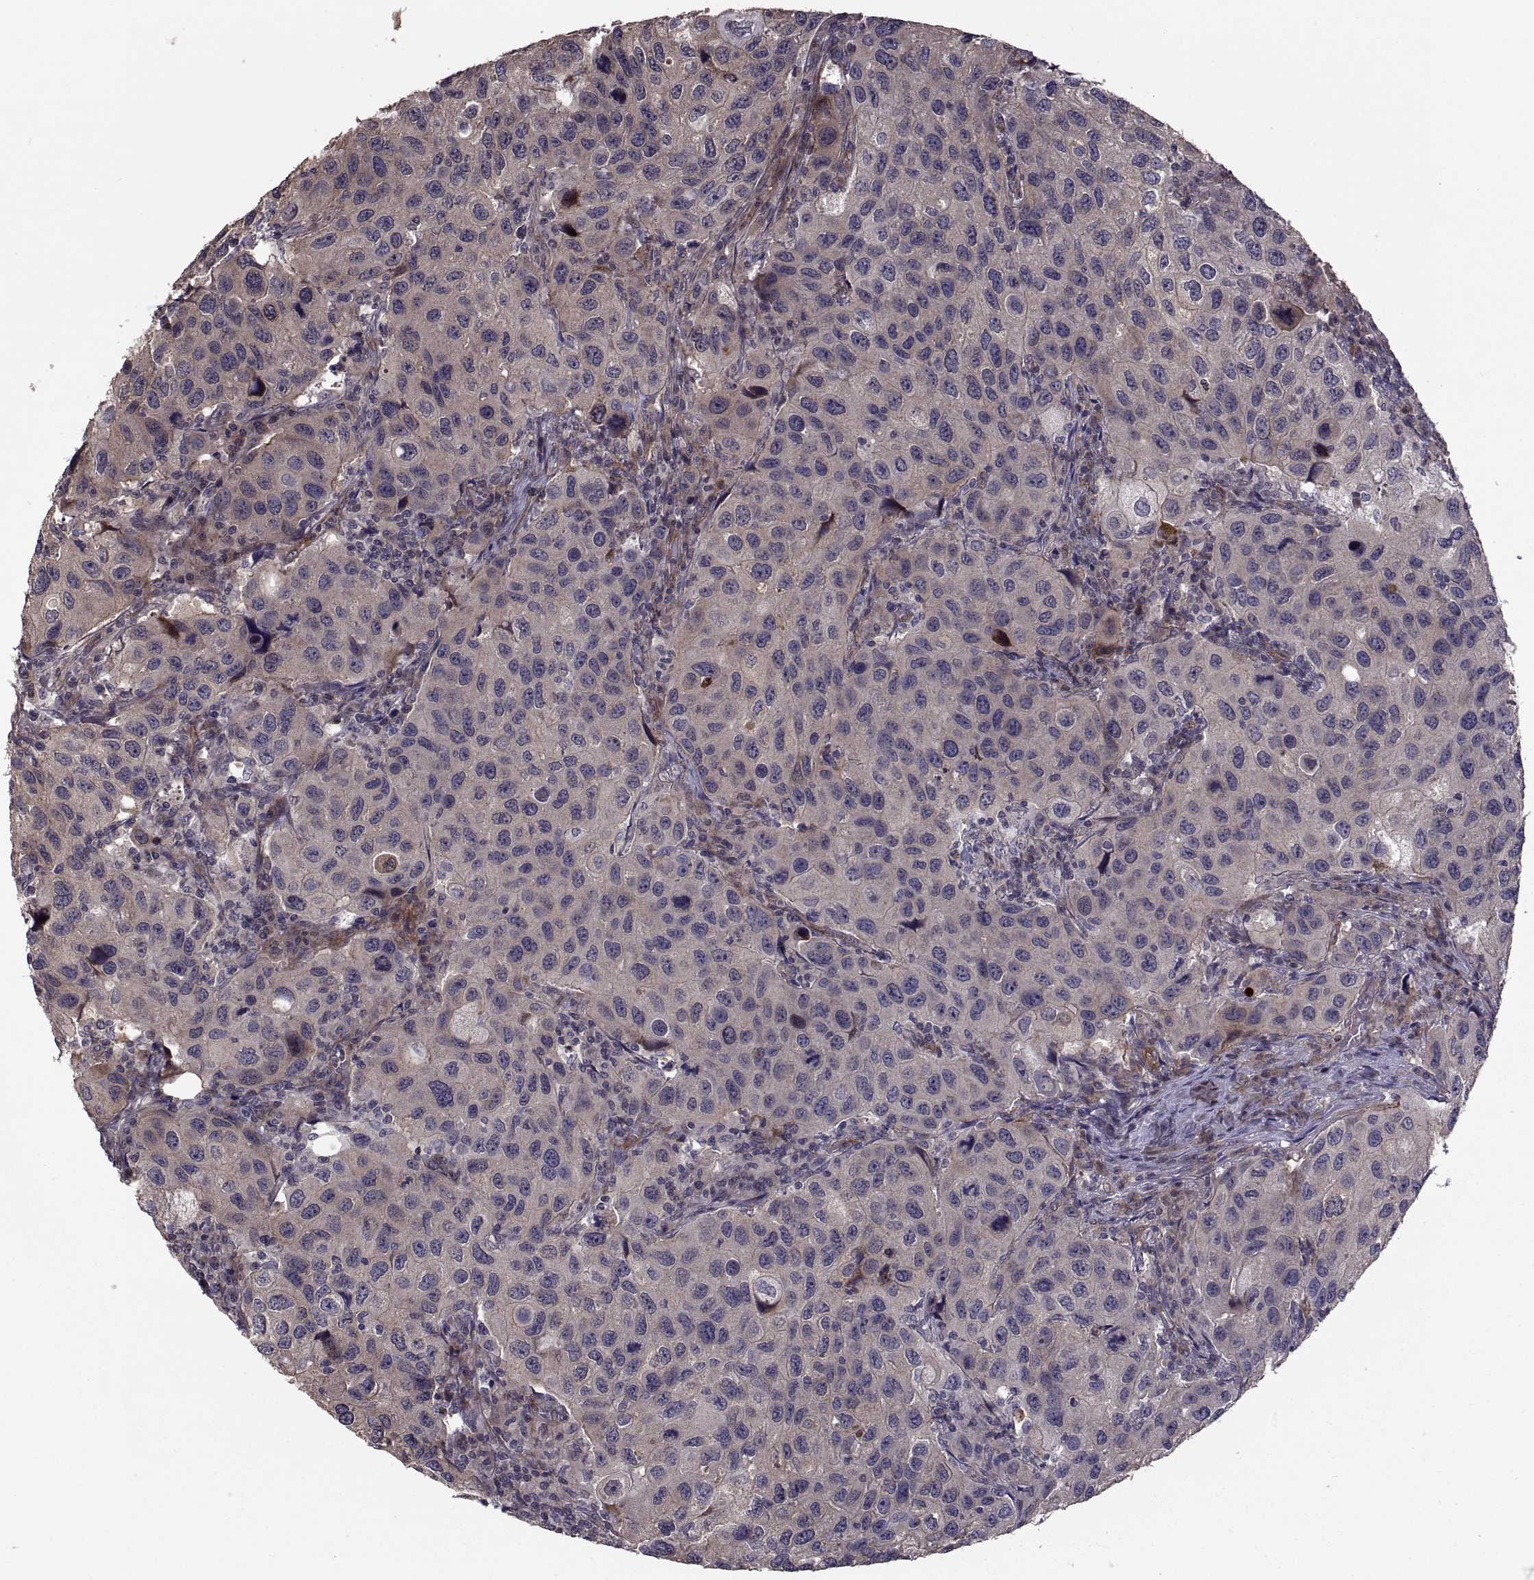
{"staining": {"intensity": "weak", "quantity": "<25%", "location": "cytoplasmic/membranous"}, "tissue": "urothelial cancer", "cell_type": "Tumor cells", "image_type": "cancer", "snomed": [{"axis": "morphology", "description": "Urothelial carcinoma, High grade"}, {"axis": "topography", "description": "Urinary bladder"}], "caption": "Immunohistochemical staining of human urothelial carcinoma (high-grade) displays no significant positivity in tumor cells.", "gene": "PMM2", "patient": {"sex": "male", "age": 79}}